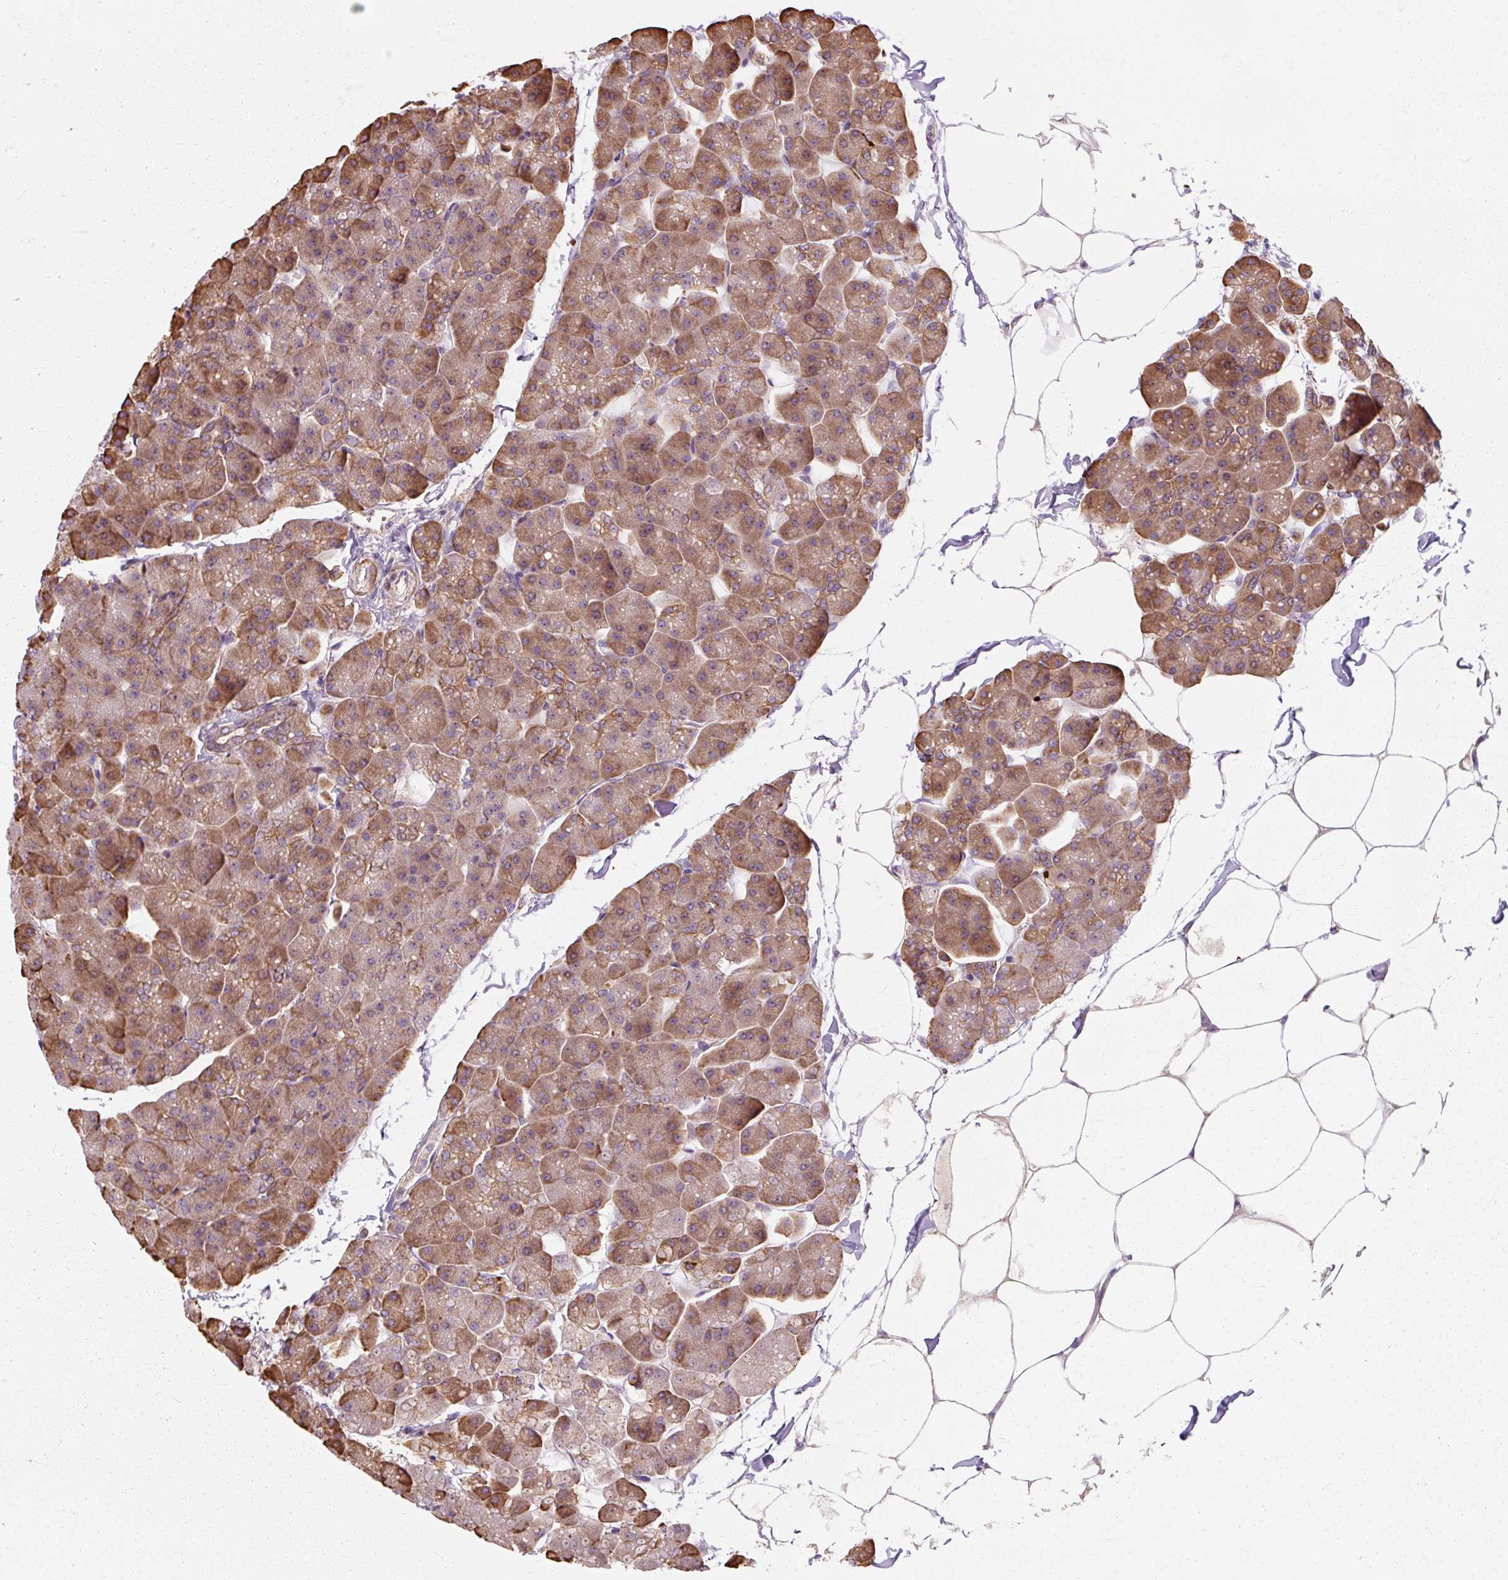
{"staining": {"intensity": "moderate", "quantity": ">75%", "location": "cytoplasmic/membranous"}, "tissue": "pancreas", "cell_type": "Exocrine glandular cells", "image_type": "normal", "snomed": [{"axis": "morphology", "description": "Normal tissue, NOS"}, {"axis": "topography", "description": "Pancreas"}], "caption": "Immunohistochemistry (IHC) staining of normal pancreas, which shows medium levels of moderate cytoplasmic/membranous positivity in about >75% of exocrine glandular cells indicating moderate cytoplasmic/membranous protein expression. The staining was performed using DAB (brown) for protein detection and nuclei were counterstained in hematoxylin (blue).", "gene": "TBC1D4", "patient": {"sex": "male", "age": 35}}